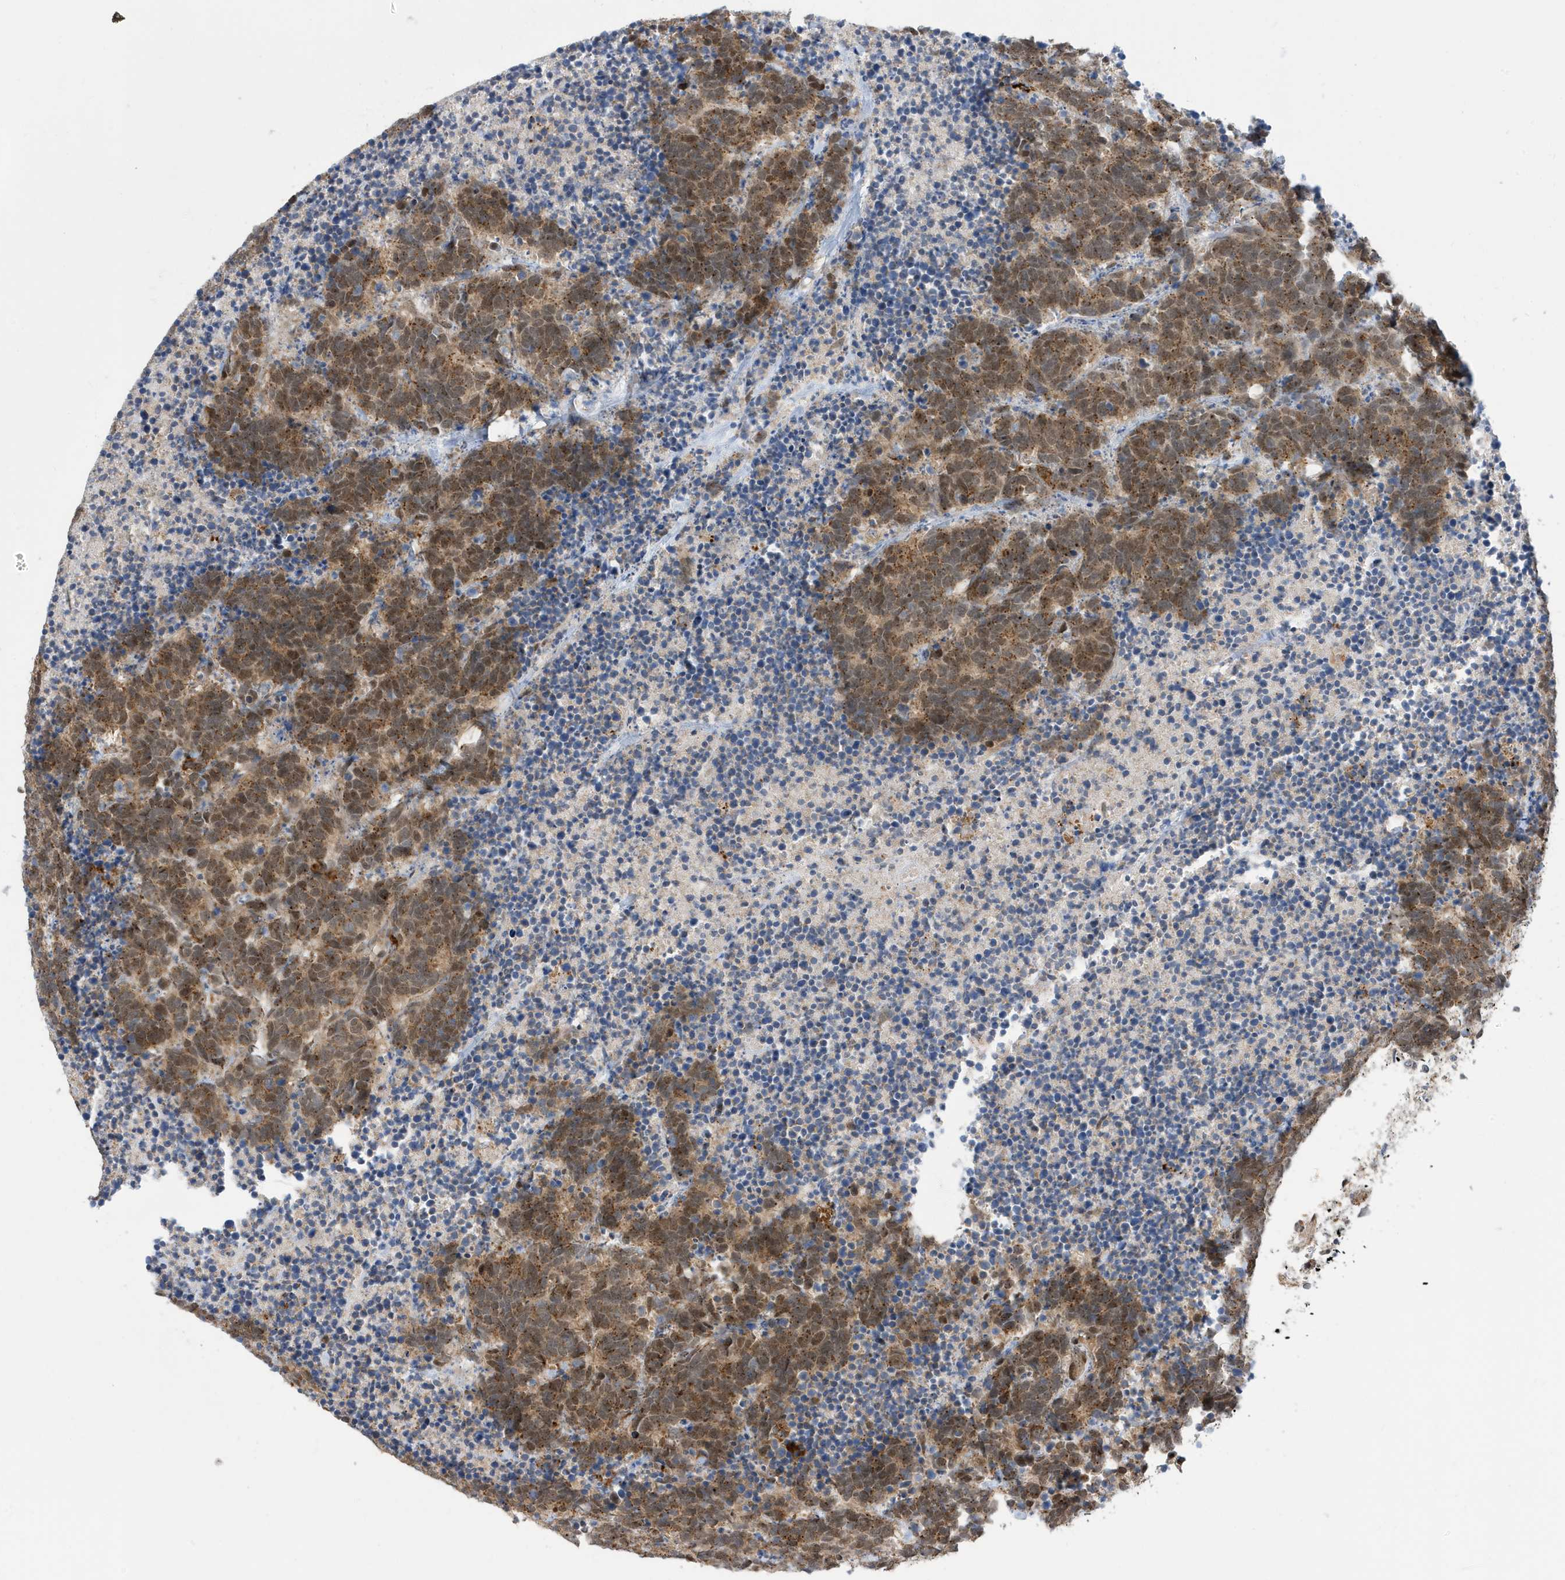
{"staining": {"intensity": "moderate", "quantity": ">75%", "location": "cytoplasmic/membranous,nuclear"}, "tissue": "carcinoid", "cell_type": "Tumor cells", "image_type": "cancer", "snomed": [{"axis": "morphology", "description": "Carcinoma, NOS"}, {"axis": "morphology", "description": "Carcinoid, malignant, NOS"}, {"axis": "topography", "description": "Urinary bladder"}], "caption": "Protein expression analysis of human carcinoid reveals moderate cytoplasmic/membranous and nuclear positivity in approximately >75% of tumor cells.", "gene": "ZNF507", "patient": {"sex": "male", "age": 57}}